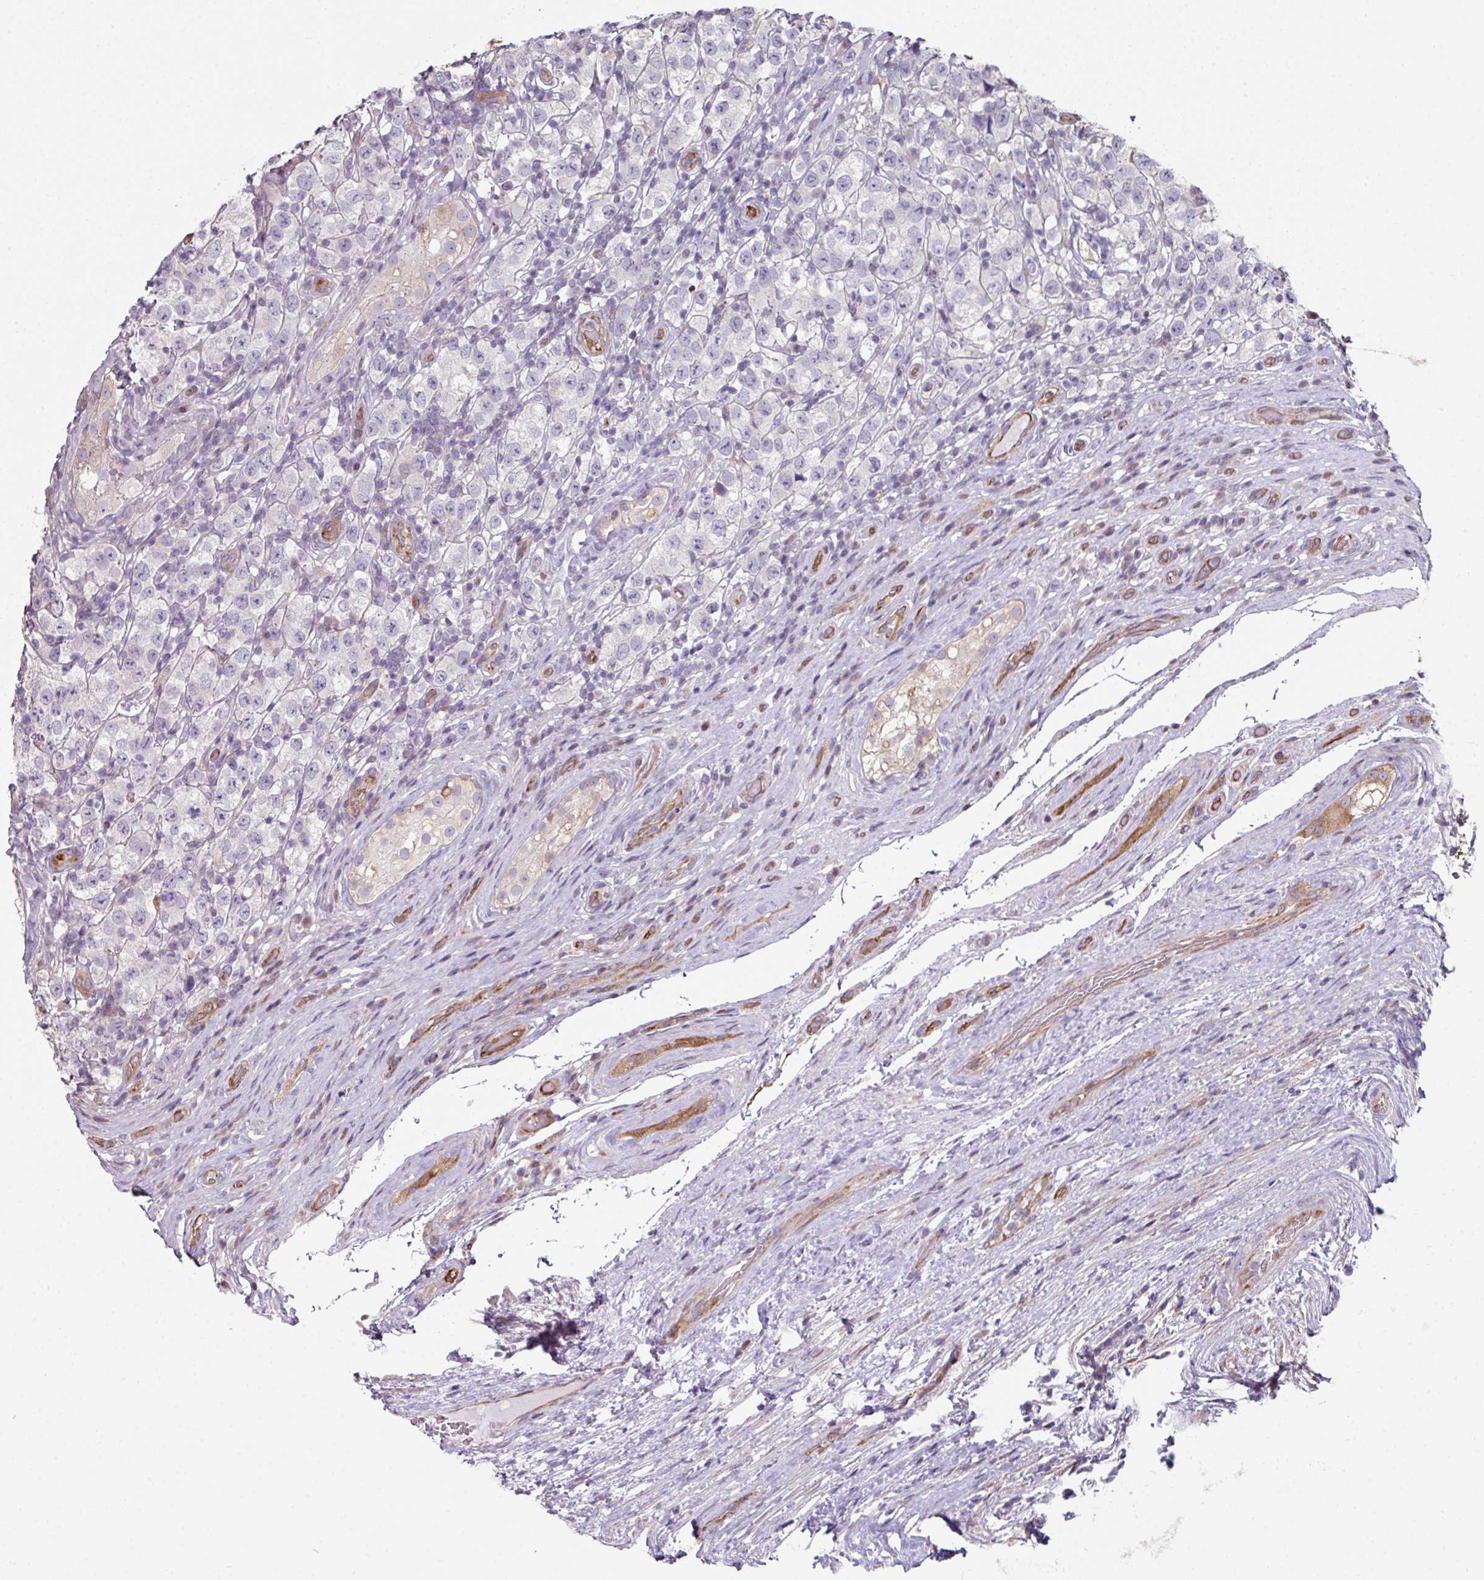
{"staining": {"intensity": "negative", "quantity": "none", "location": "none"}, "tissue": "testis cancer", "cell_type": "Tumor cells", "image_type": "cancer", "snomed": [{"axis": "morphology", "description": "Seminoma, NOS"}, {"axis": "morphology", "description": "Carcinoma, Embryonal, NOS"}, {"axis": "topography", "description": "Testis"}], "caption": "Embryonal carcinoma (testis) was stained to show a protein in brown. There is no significant expression in tumor cells.", "gene": "ANO9", "patient": {"sex": "male", "age": 41}}